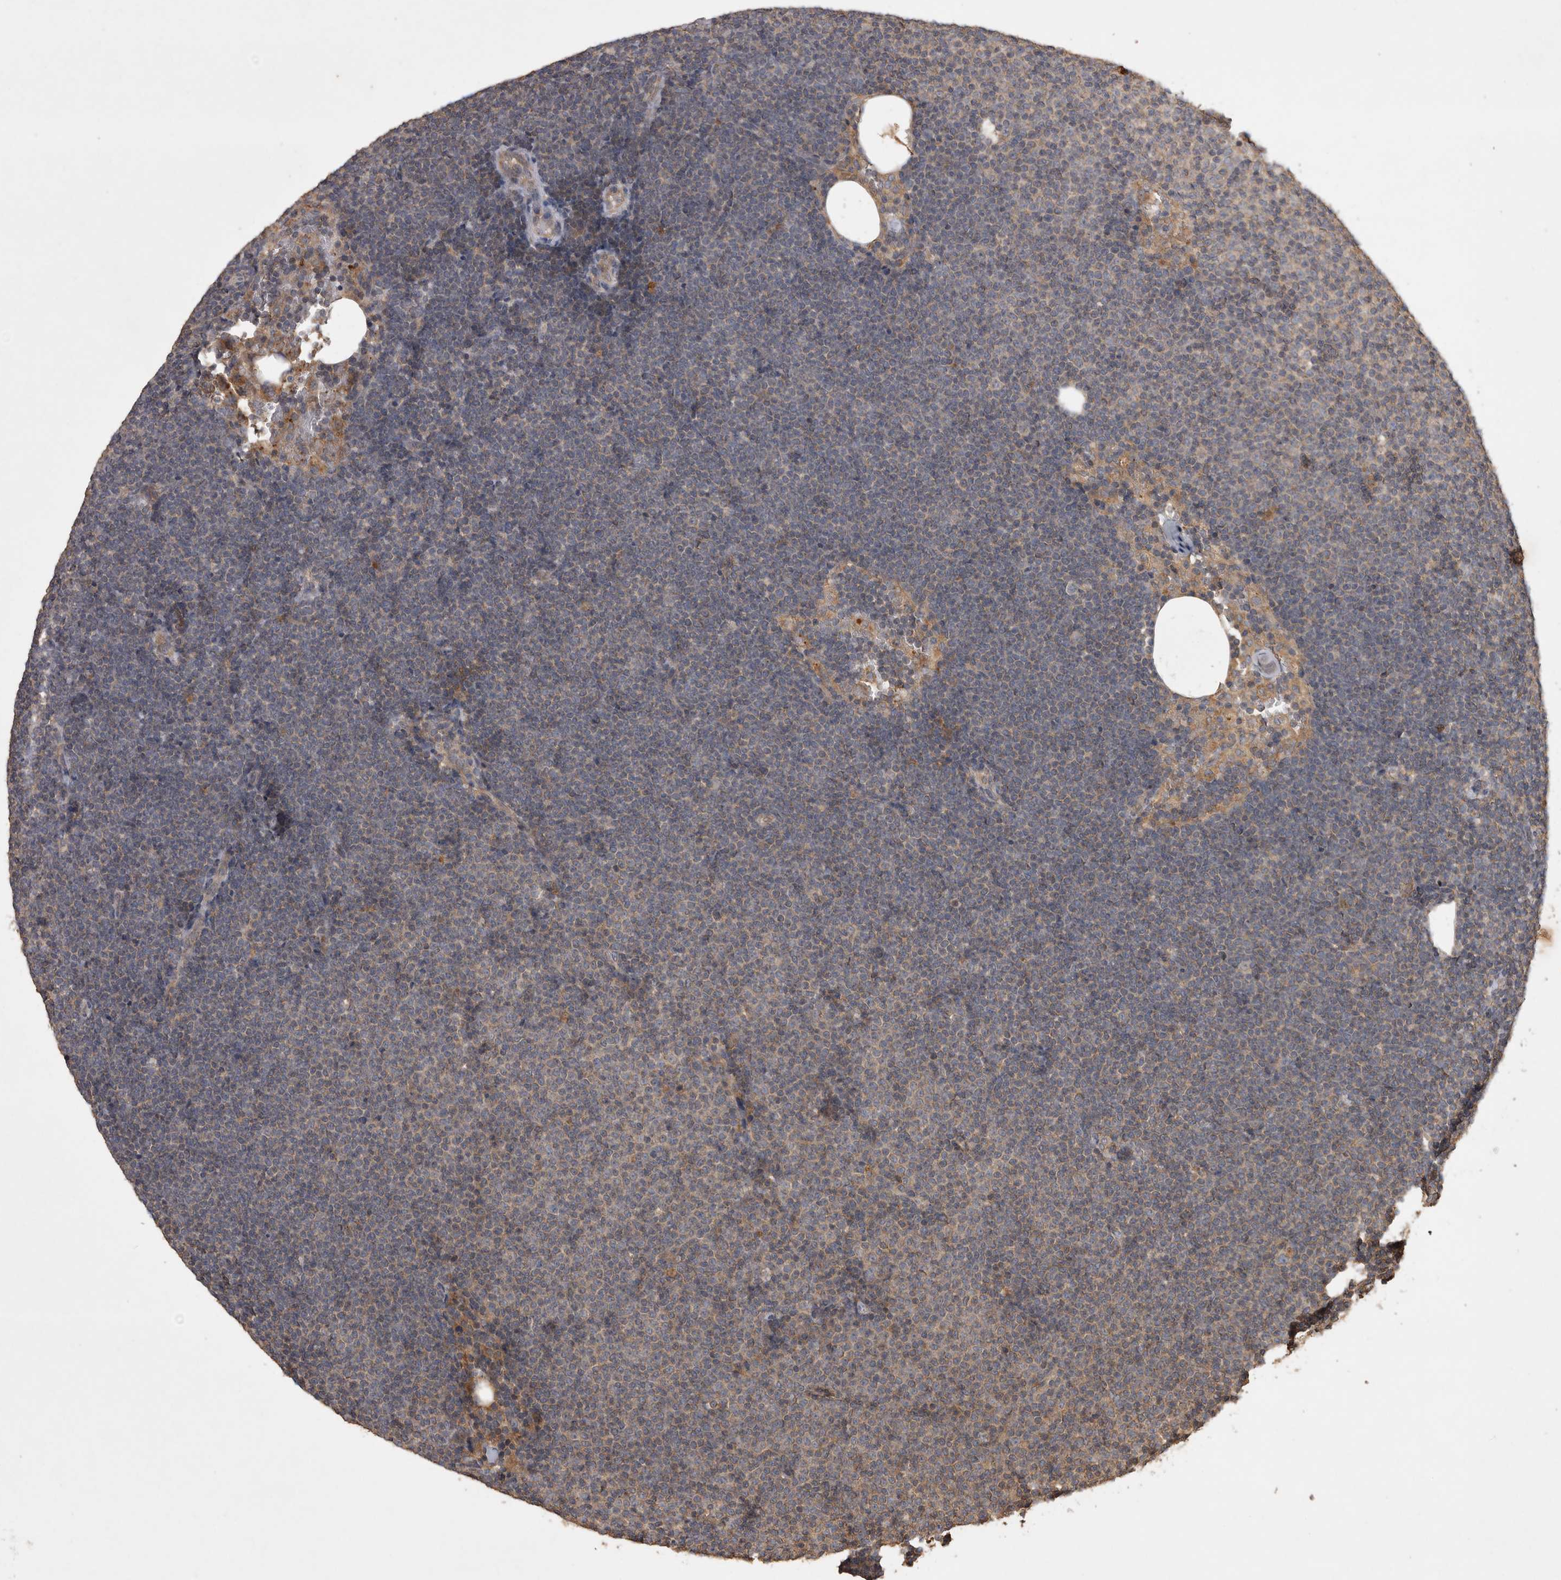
{"staining": {"intensity": "weak", "quantity": "<25%", "location": "cytoplasmic/membranous"}, "tissue": "lymphoma", "cell_type": "Tumor cells", "image_type": "cancer", "snomed": [{"axis": "morphology", "description": "Malignant lymphoma, non-Hodgkin's type, Low grade"}, {"axis": "topography", "description": "Lymph node"}], "caption": "This is a histopathology image of immunohistochemistry (IHC) staining of lymphoma, which shows no expression in tumor cells.", "gene": "TRMT61B", "patient": {"sex": "female", "age": 53}}